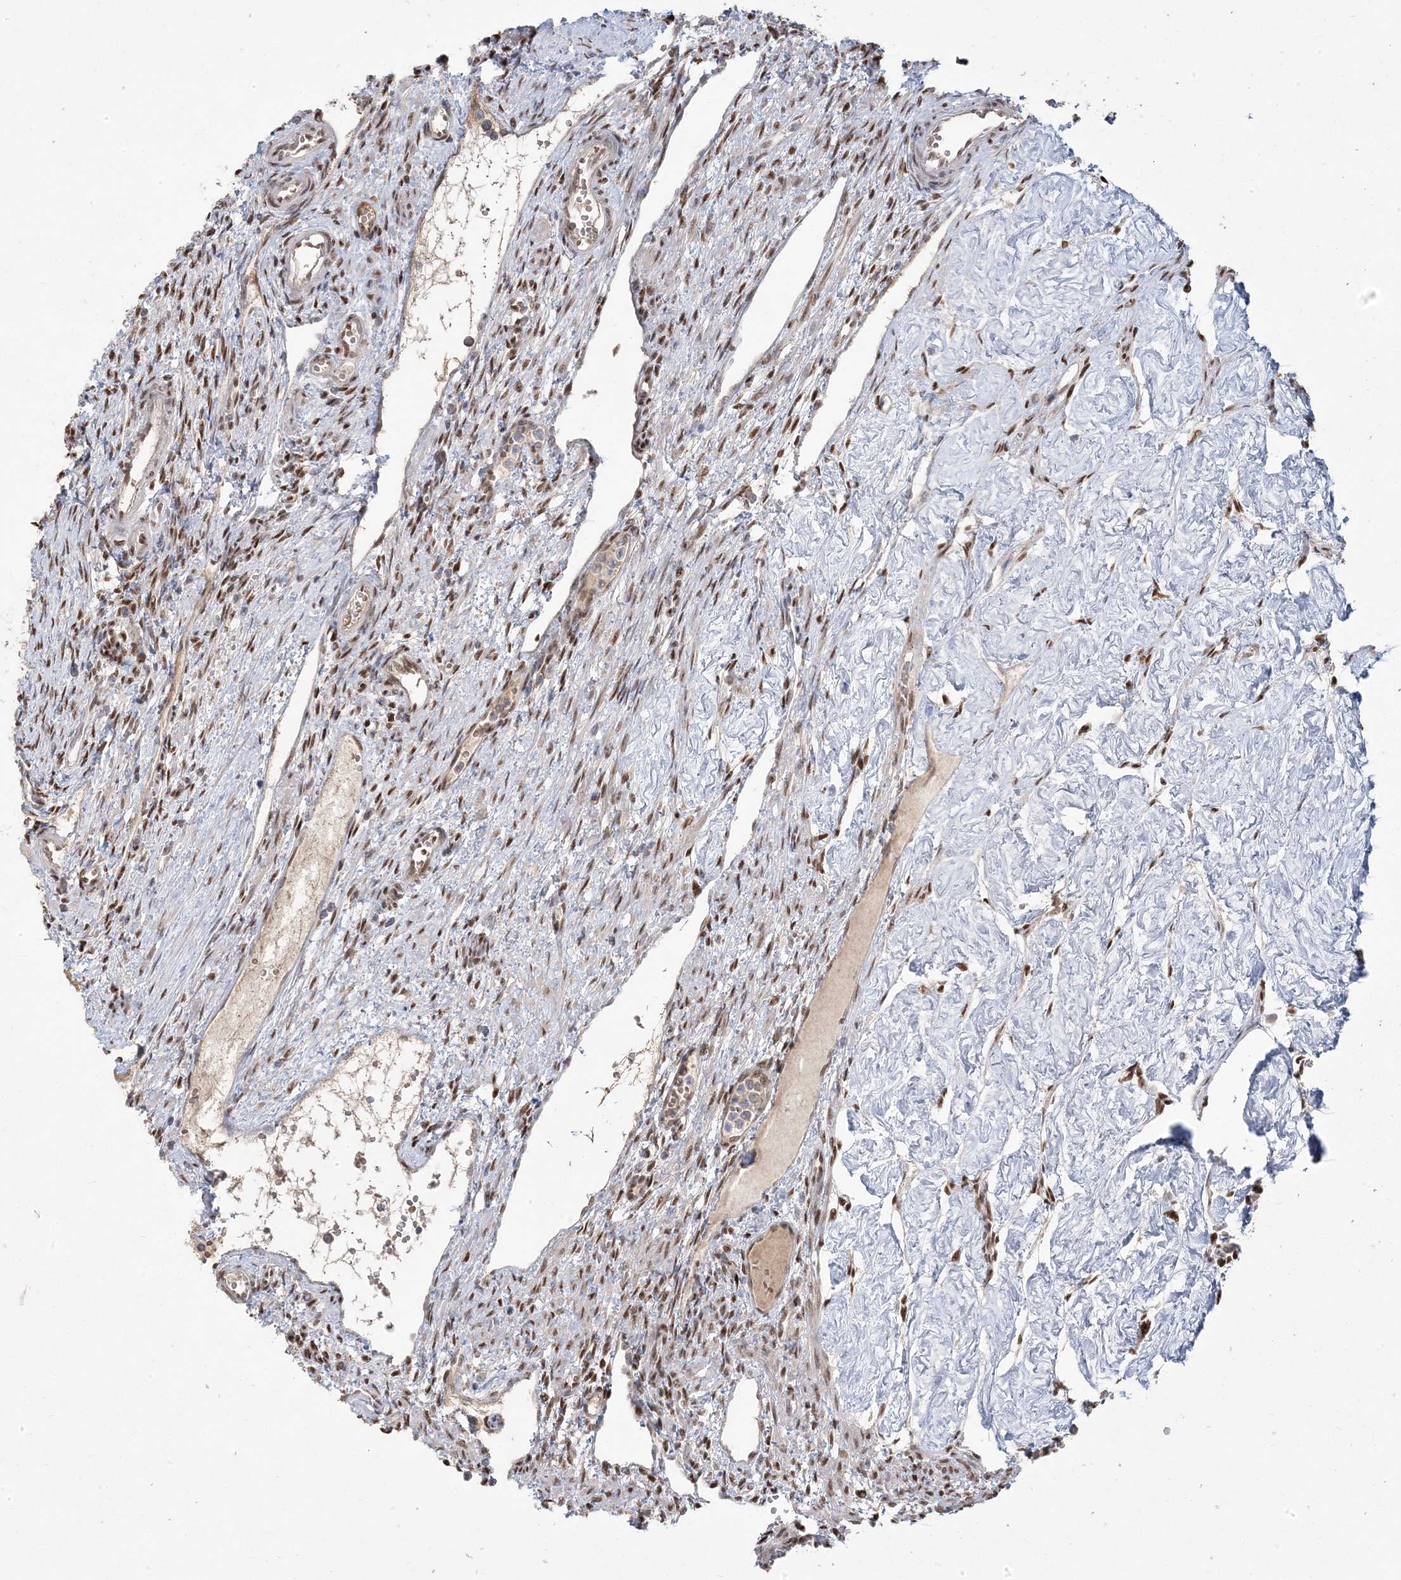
{"staining": {"intensity": "moderate", "quantity": ">75%", "location": "nuclear"}, "tissue": "ovary", "cell_type": "Ovarian stroma cells", "image_type": "normal", "snomed": [{"axis": "morphology", "description": "Normal tissue, NOS"}, {"axis": "morphology", "description": "Cyst, NOS"}, {"axis": "topography", "description": "Ovary"}], "caption": "The histopathology image reveals a brown stain indicating the presence of a protein in the nuclear of ovarian stroma cells in ovary. The protein is stained brown, and the nuclei are stained in blue (DAB IHC with brightfield microscopy, high magnification).", "gene": "PPOX", "patient": {"sex": "female", "age": 33}}